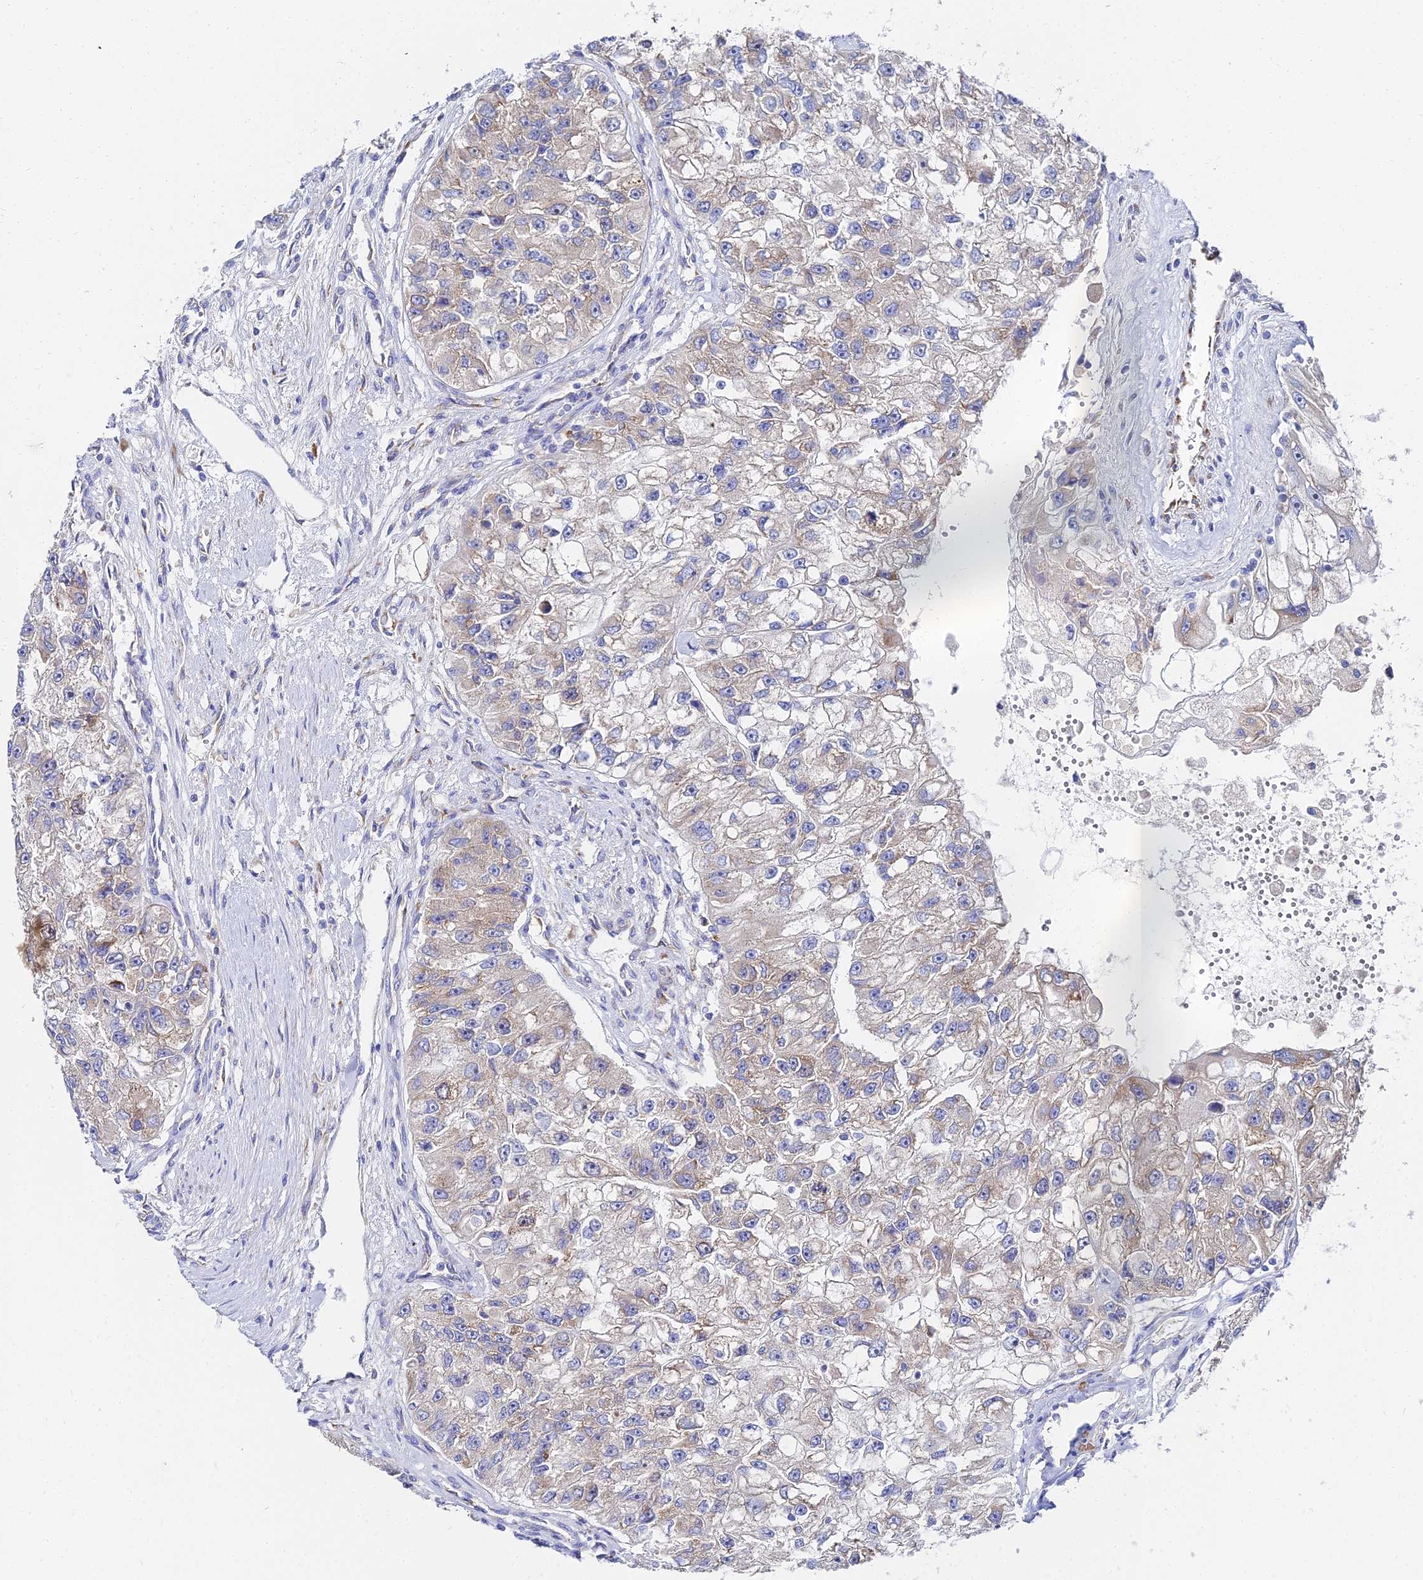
{"staining": {"intensity": "weak", "quantity": "25%-75%", "location": "cytoplasmic/membranous"}, "tissue": "renal cancer", "cell_type": "Tumor cells", "image_type": "cancer", "snomed": [{"axis": "morphology", "description": "Adenocarcinoma, NOS"}, {"axis": "topography", "description": "Kidney"}], "caption": "A high-resolution image shows IHC staining of renal adenocarcinoma, which demonstrates weak cytoplasmic/membranous expression in approximately 25%-75% of tumor cells. The staining was performed using DAB, with brown indicating positive protein expression. Nuclei are stained blue with hematoxylin.", "gene": "PTTG1", "patient": {"sex": "male", "age": 63}}